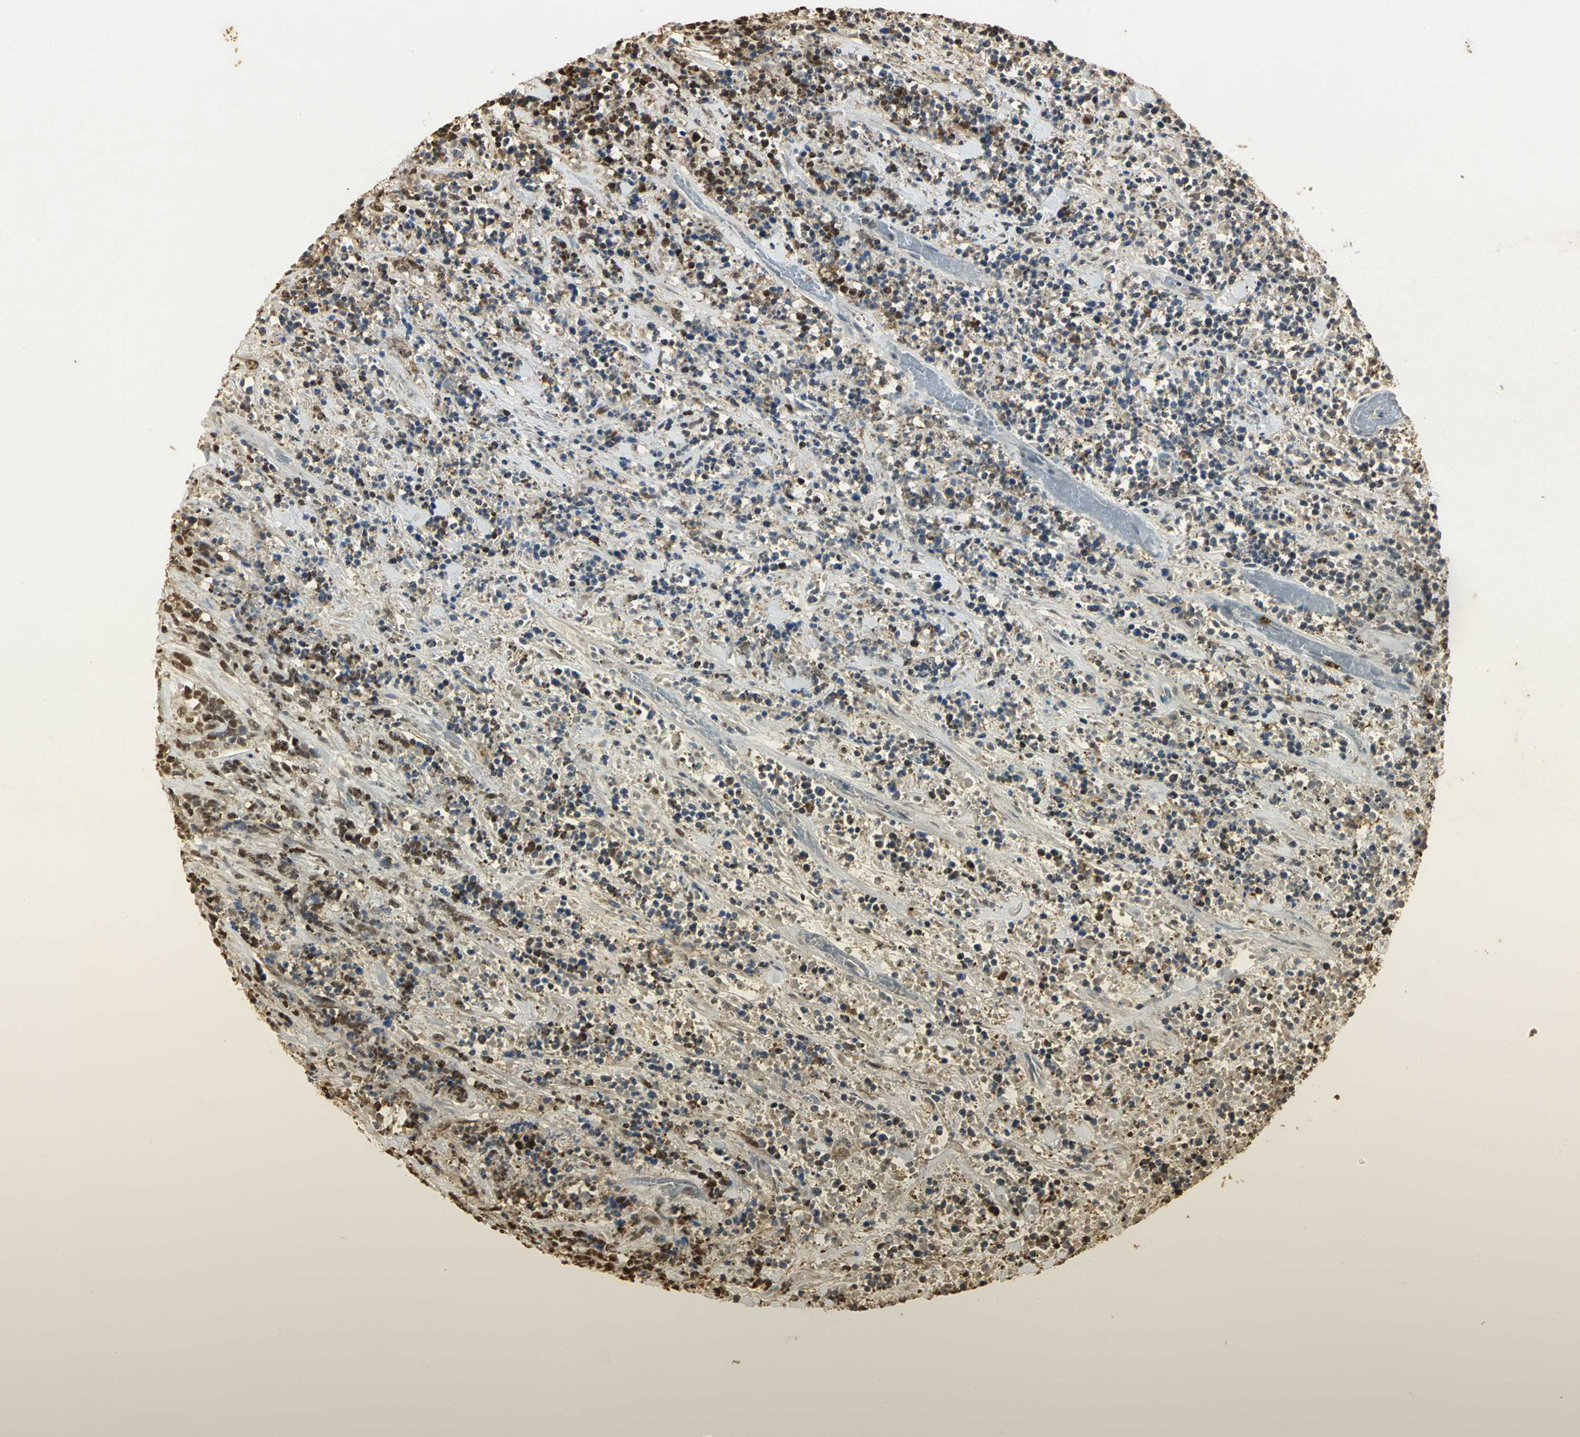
{"staining": {"intensity": "strong", "quantity": "<25%", "location": "nuclear"}, "tissue": "lymphoma", "cell_type": "Tumor cells", "image_type": "cancer", "snomed": [{"axis": "morphology", "description": "Malignant lymphoma, non-Hodgkin's type, High grade"}, {"axis": "topography", "description": "Soft tissue"}], "caption": "Immunohistochemistry (IHC) image of lymphoma stained for a protein (brown), which shows medium levels of strong nuclear positivity in about <25% of tumor cells.", "gene": "SET", "patient": {"sex": "male", "age": 18}}